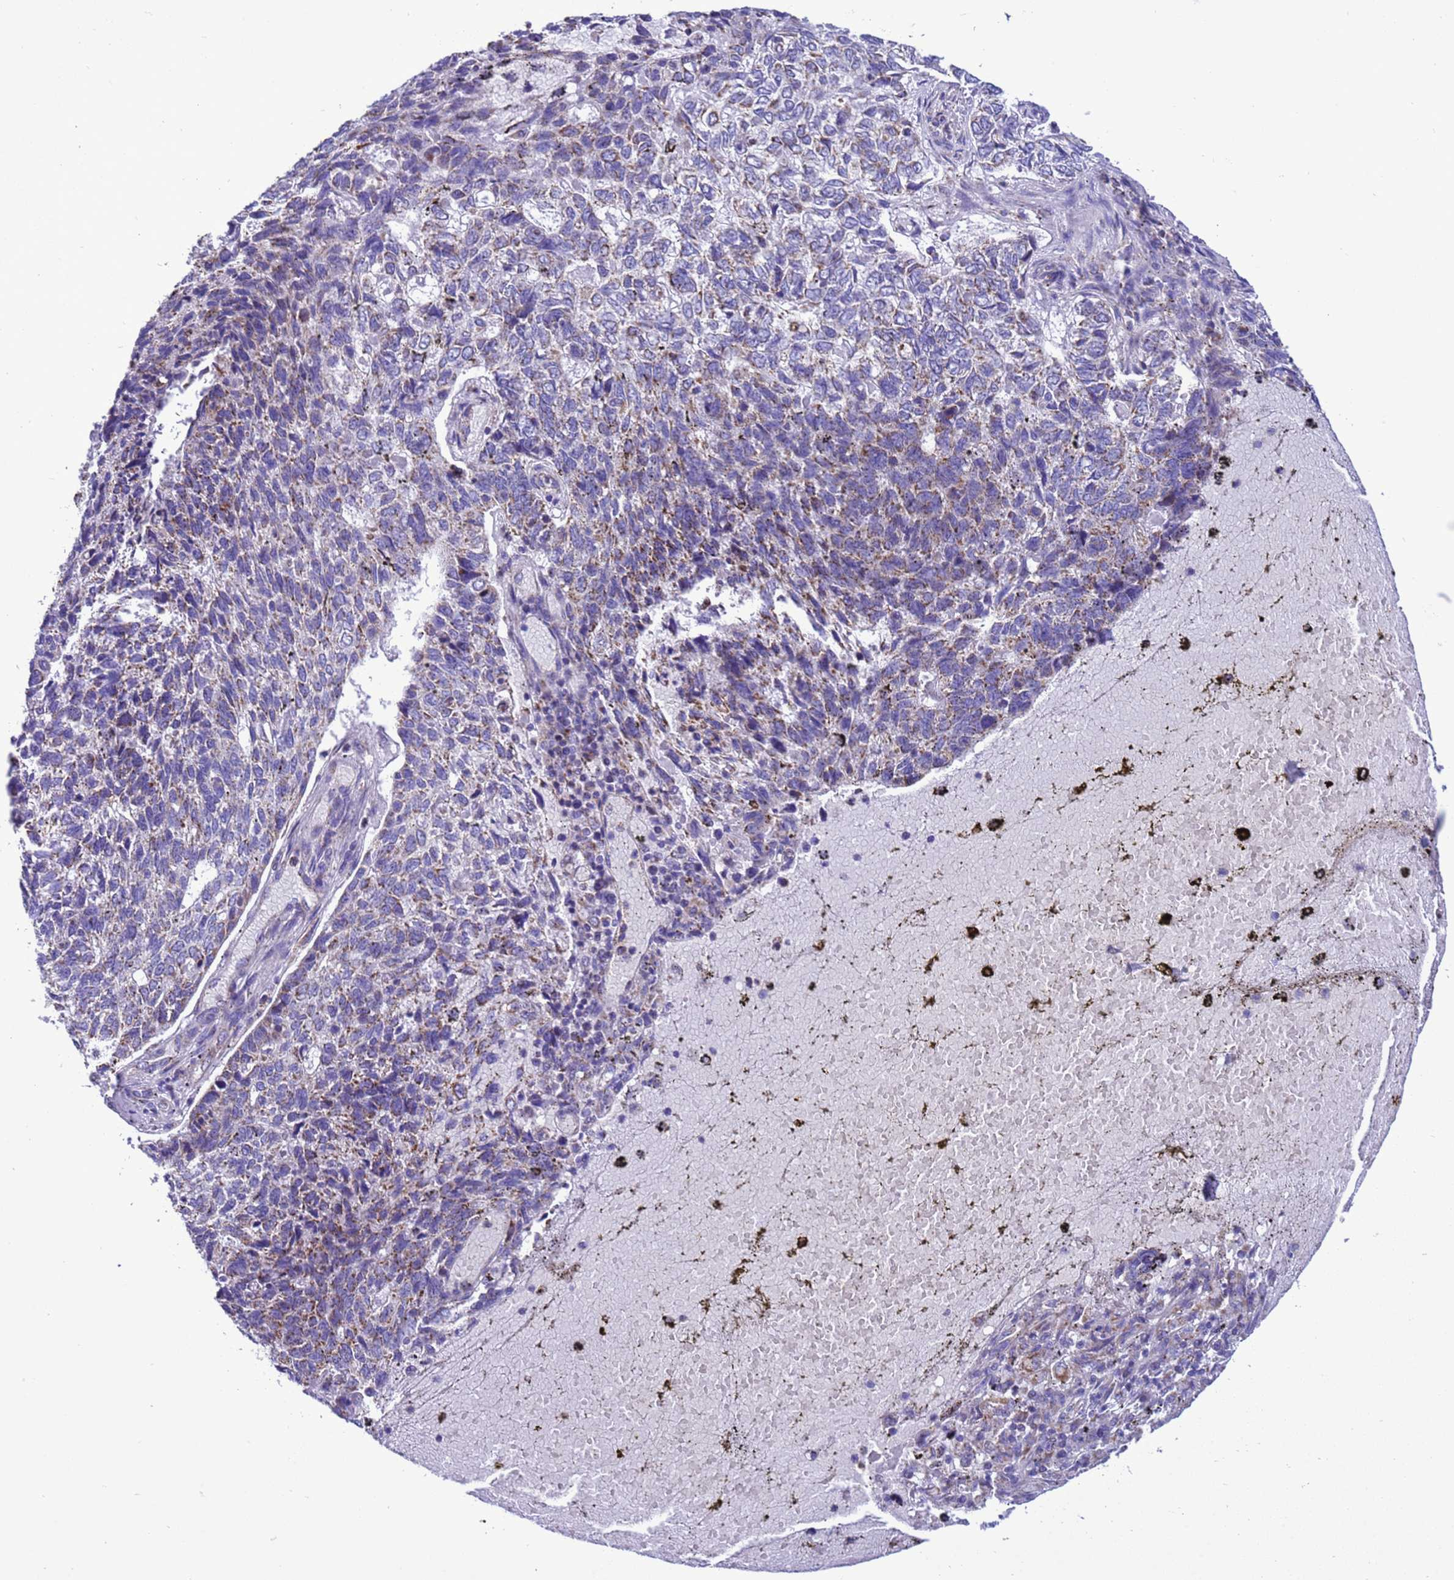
{"staining": {"intensity": "weak", "quantity": "<25%", "location": "cytoplasmic/membranous"}, "tissue": "skin cancer", "cell_type": "Tumor cells", "image_type": "cancer", "snomed": [{"axis": "morphology", "description": "Basal cell carcinoma"}, {"axis": "topography", "description": "Skin"}], "caption": "Tumor cells show no significant staining in skin cancer.", "gene": "CCDC191", "patient": {"sex": "female", "age": 65}}